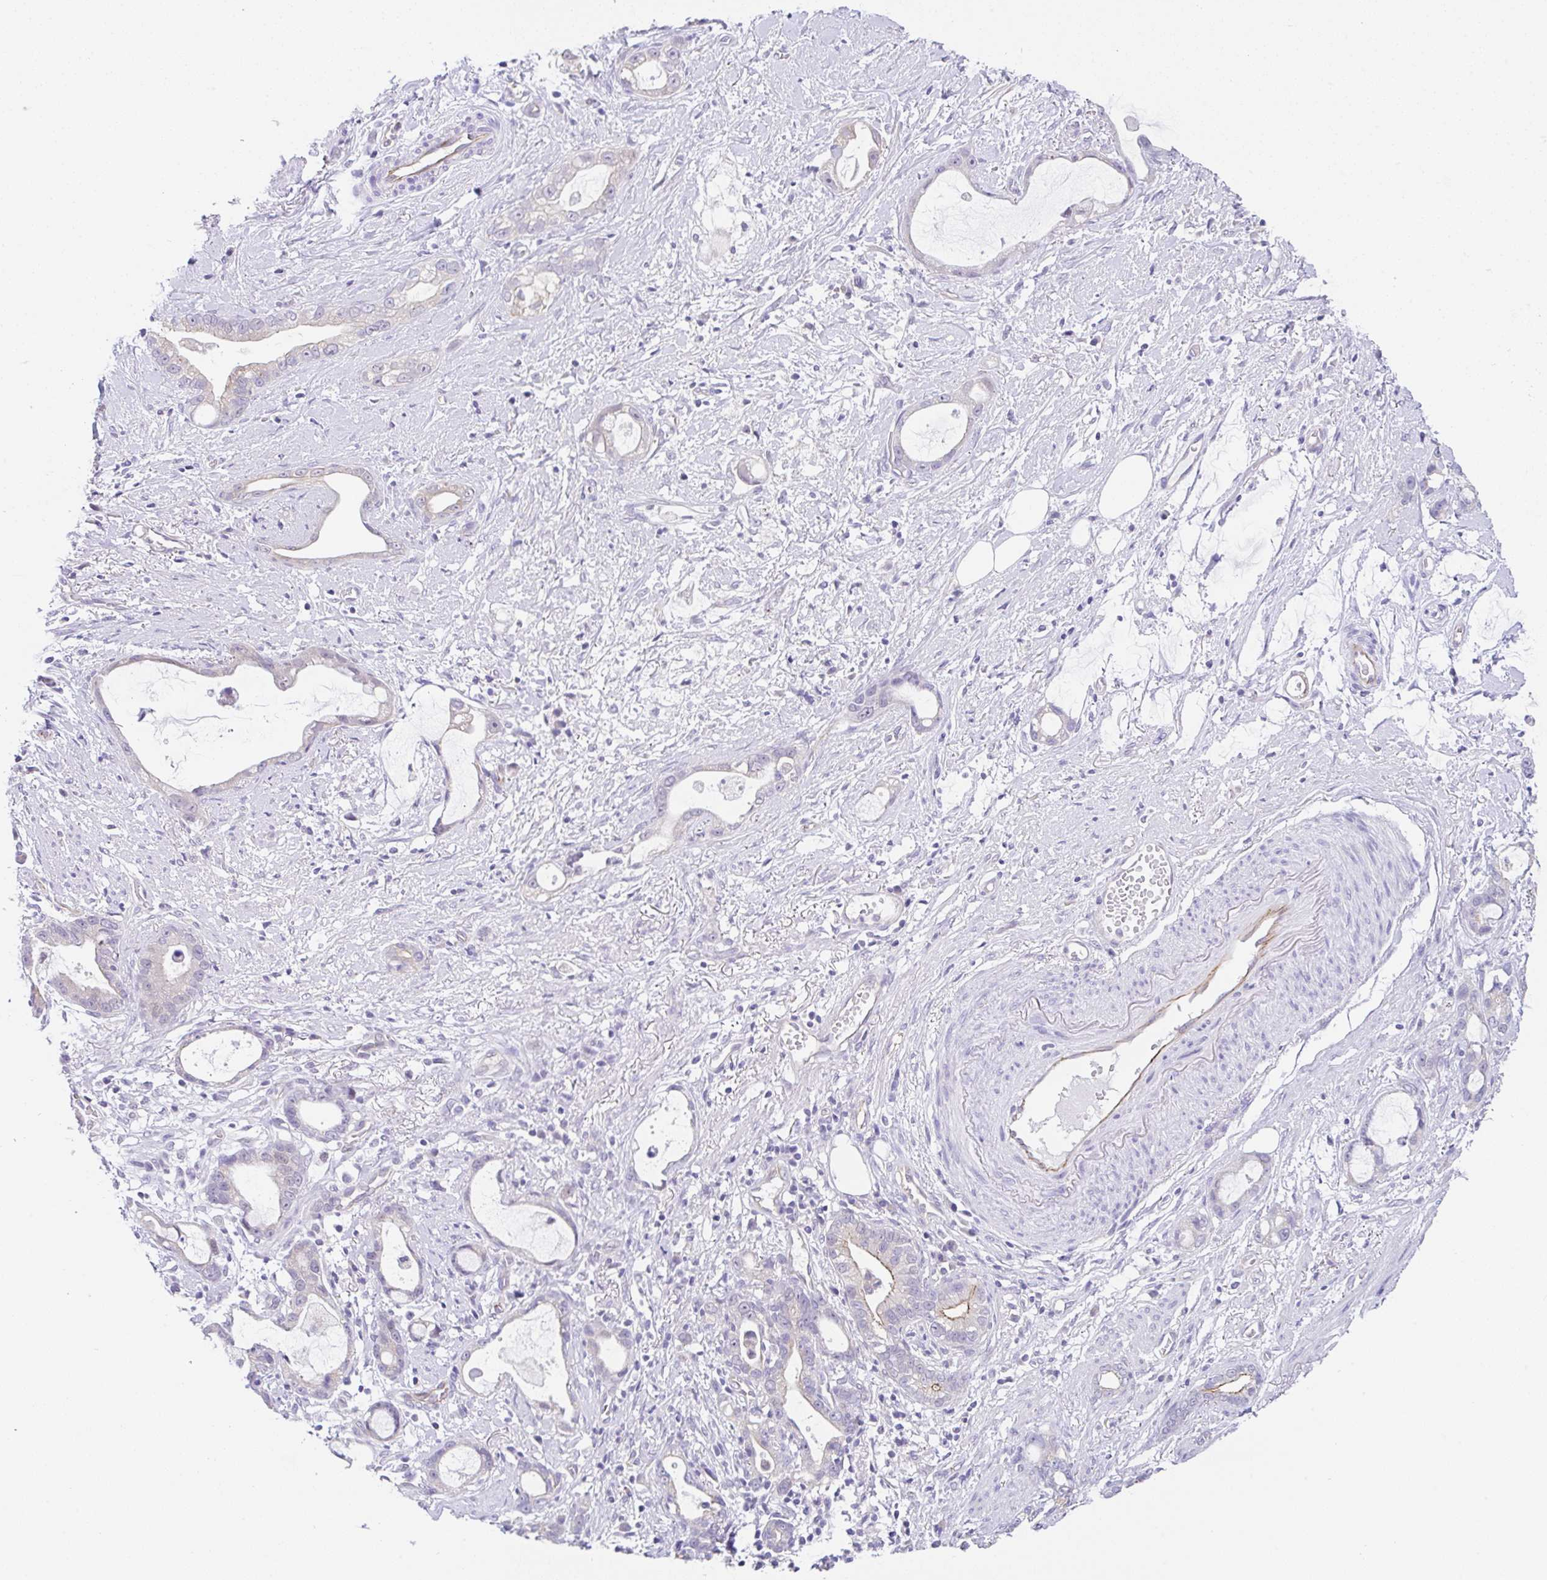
{"staining": {"intensity": "negative", "quantity": "none", "location": "none"}, "tissue": "stomach cancer", "cell_type": "Tumor cells", "image_type": "cancer", "snomed": [{"axis": "morphology", "description": "Adenocarcinoma, NOS"}, {"axis": "topography", "description": "Stomach"}], "caption": "Protein analysis of stomach cancer shows no significant staining in tumor cells. Nuclei are stained in blue.", "gene": "CGNL1", "patient": {"sex": "male", "age": 55}}